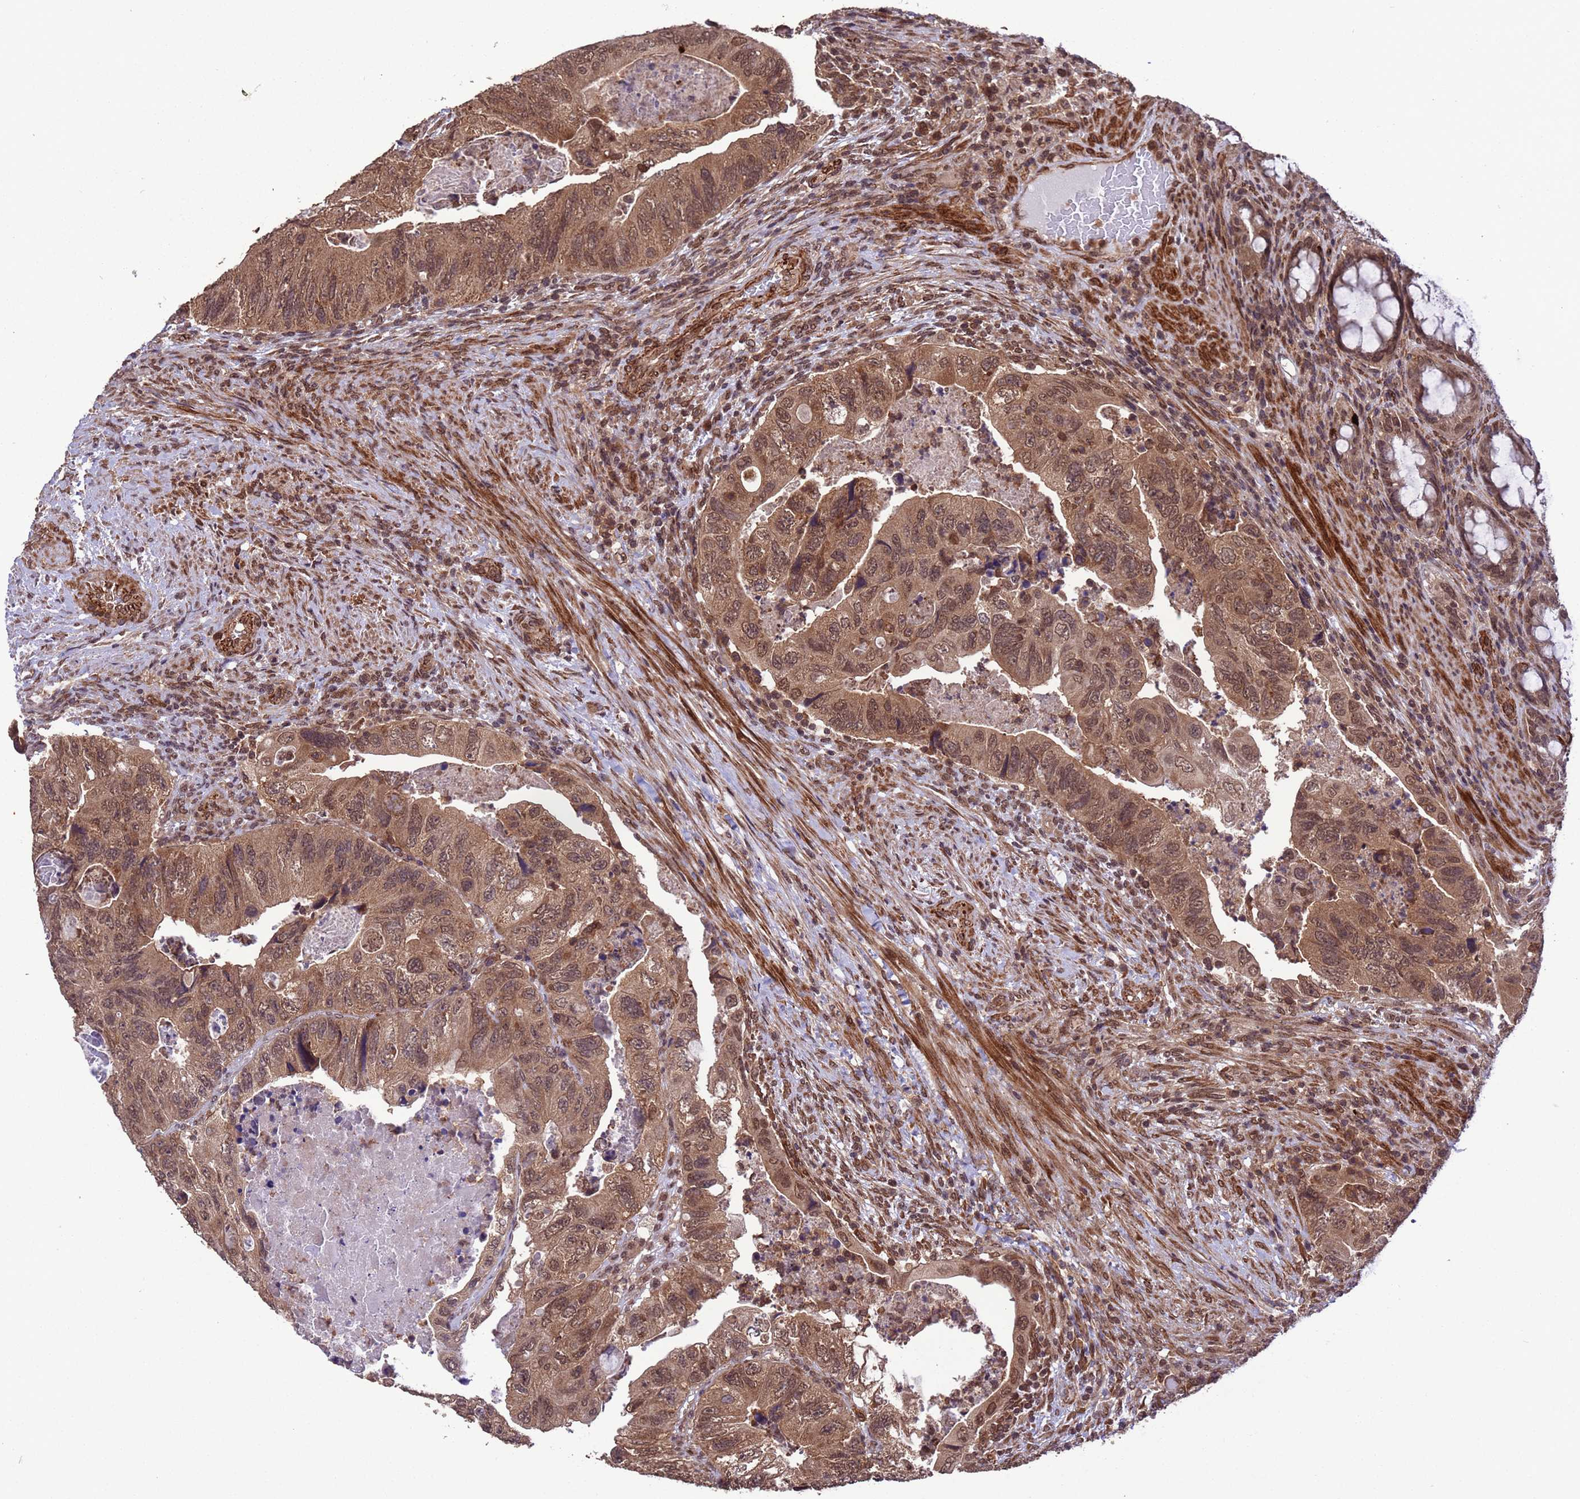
{"staining": {"intensity": "moderate", "quantity": ">75%", "location": "cytoplasmic/membranous,nuclear"}, "tissue": "colorectal cancer", "cell_type": "Tumor cells", "image_type": "cancer", "snomed": [{"axis": "morphology", "description": "Adenocarcinoma, NOS"}, {"axis": "topography", "description": "Rectum"}], "caption": "IHC of adenocarcinoma (colorectal) reveals medium levels of moderate cytoplasmic/membranous and nuclear positivity in approximately >75% of tumor cells.", "gene": "VSTM4", "patient": {"sex": "male", "age": 63}}